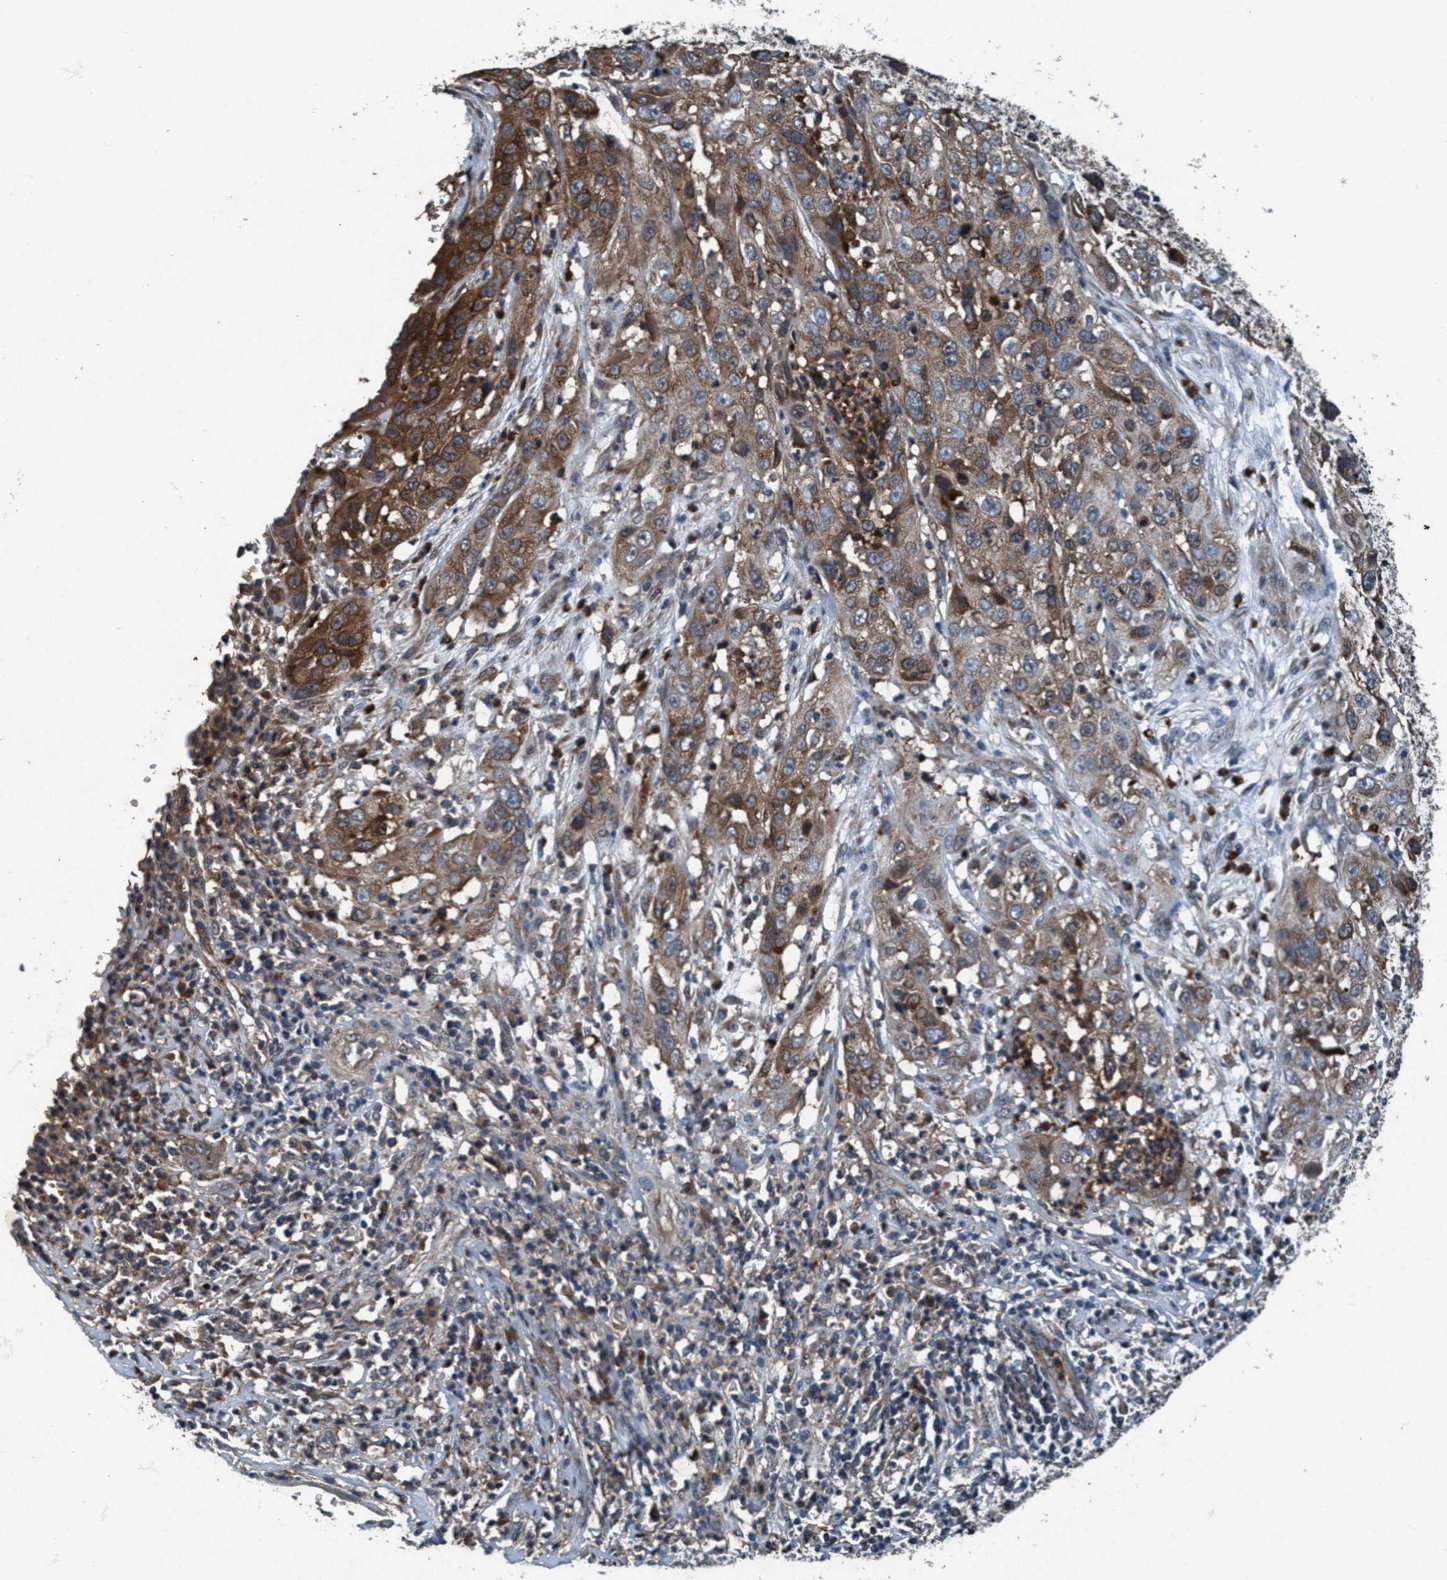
{"staining": {"intensity": "moderate", "quantity": ">75%", "location": "cytoplasmic/membranous"}, "tissue": "cervical cancer", "cell_type": "Tumor cells", "image_type": "cancer", "snomed": [{"axis": "morphology", "description": "Squamous cell carcinoma, NOS"}, {"axis": "topography", "description": "Cervix"}], "caption": "The micrograph displays a brown stain indicating the presence of a protein in the cytoplasmic/membranous of tumor cells in cervical squamous cell carcinoma. The protein of interest is stained brown, and the nuclei are stained in blue (DAB (3,3'-diaminobenzidine) IHC with brightfield microscopy, high magnification).", "gene": "AKT1S1", "patient": {"sex": "female", "age": 32}}